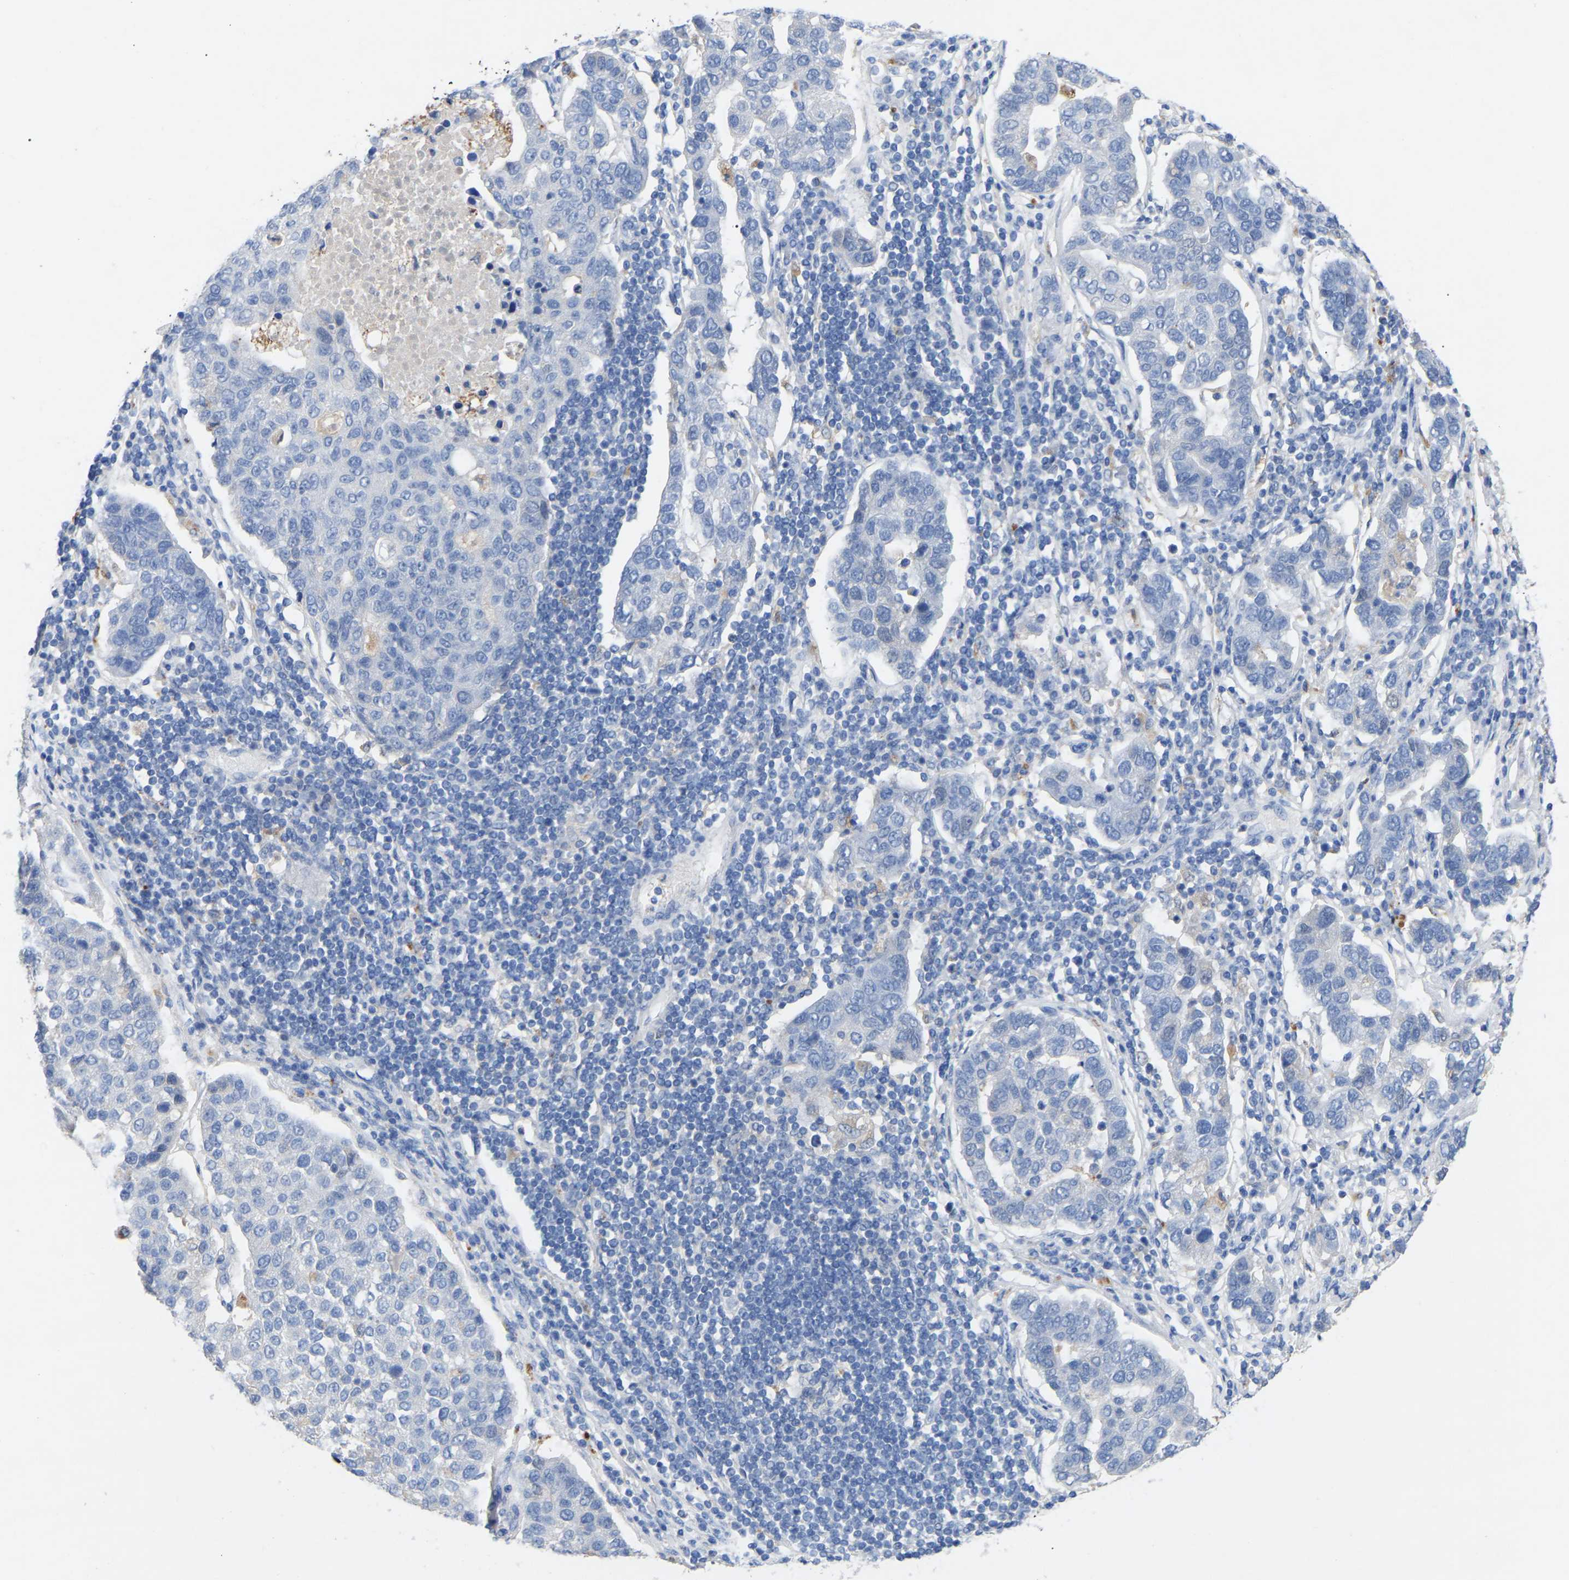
{"staining": {"intensity": "negative", "quantity": "none", "location": "none"}, "tissue": "pancreatic cancer", "cell_type": "Tumor cells", "image_type": "cancer", "snomed": [{"axis": "morphology", "description": "Adenocarcinoma, NOS"}, {"axis": "topography", "description": "Pancreas"}], "caption": "Tumor cells show no significant positivity in pancreatic cancer (adenocarcinoma).", "gene": "SMPD2", "patient": {"sex": "female", "age": 61}}